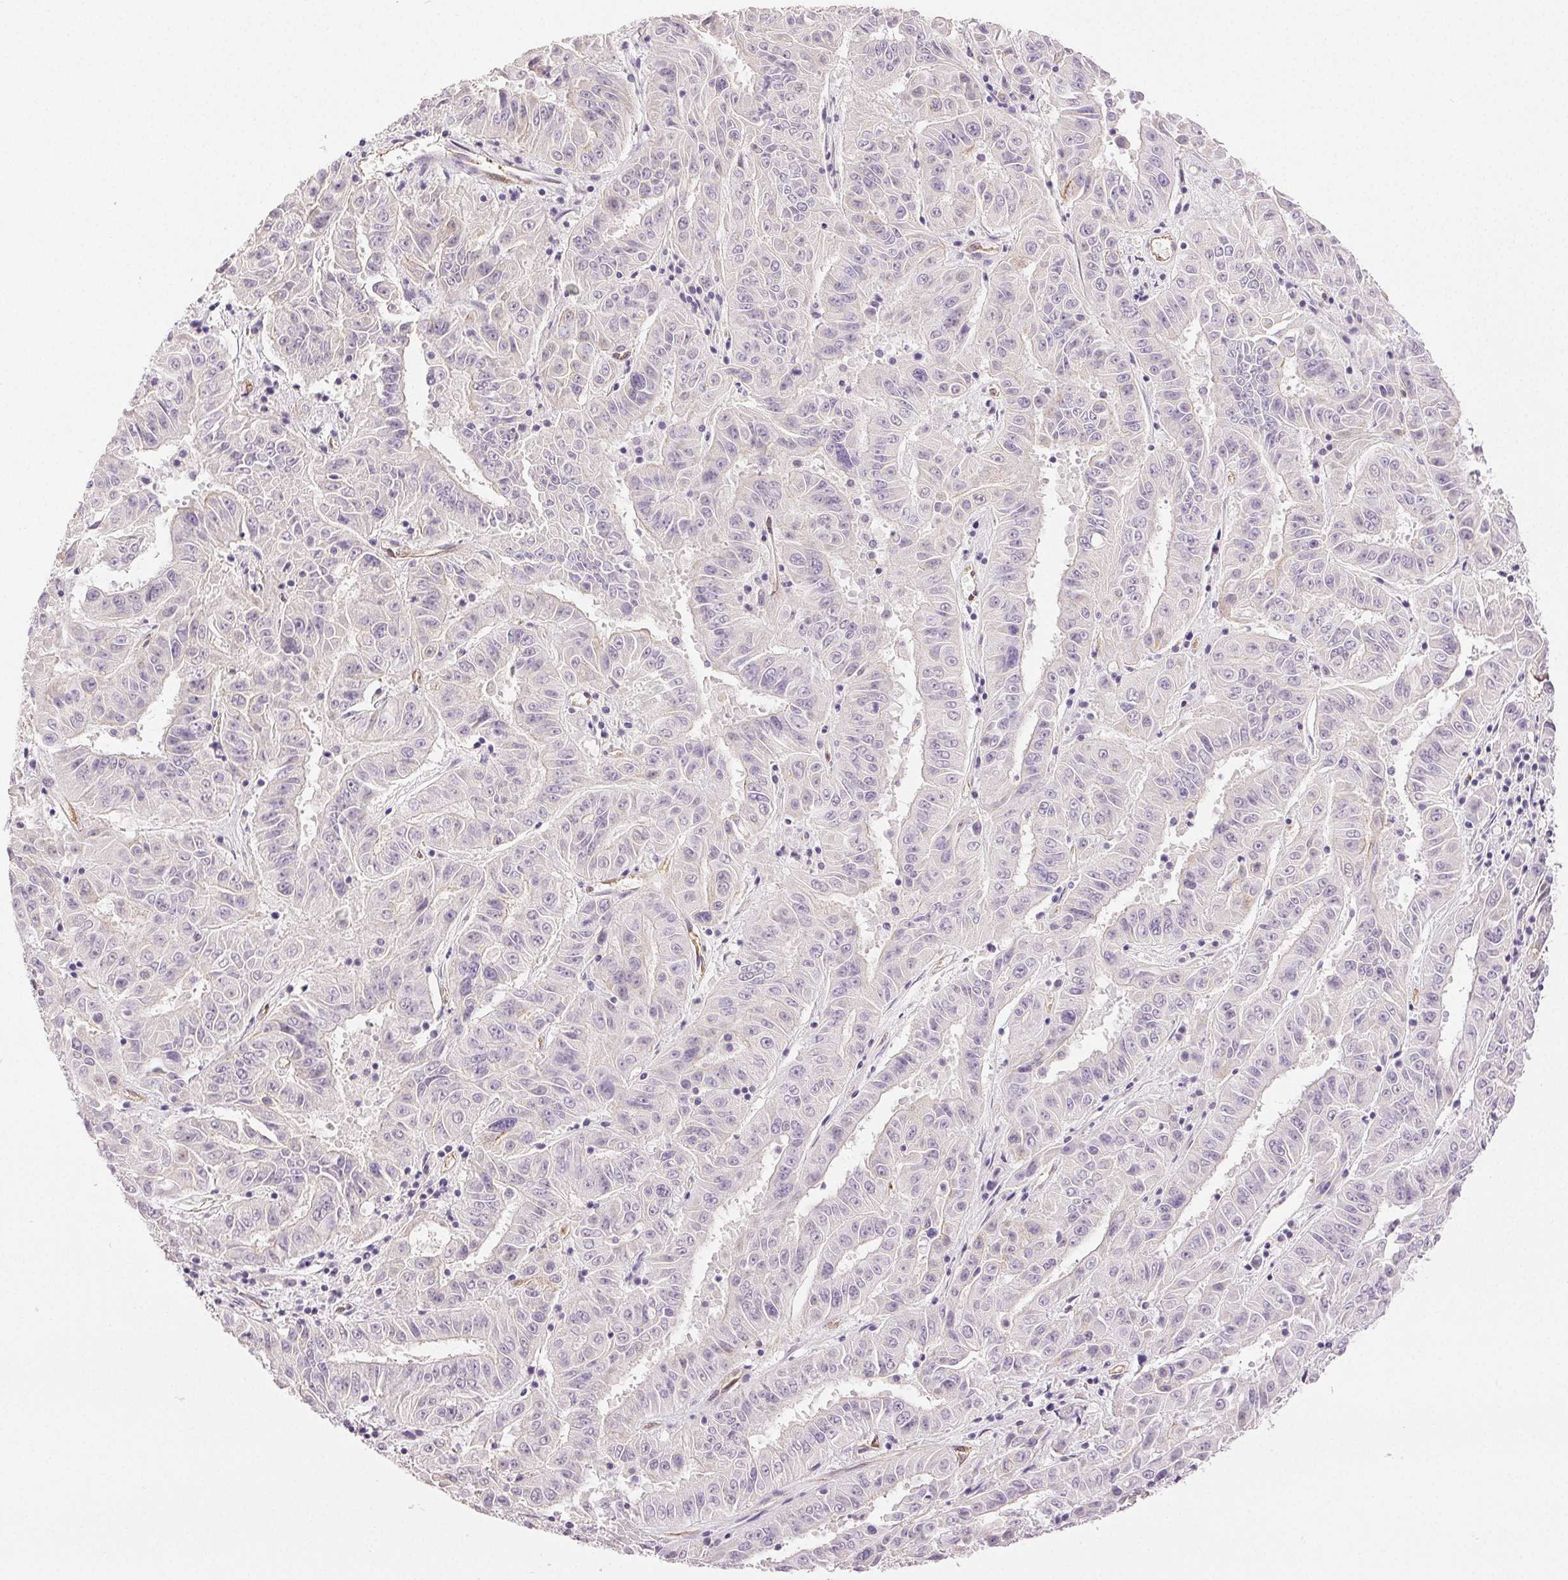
{"staining": {"intensity": "negative", "quantity": "none", "location": "none"}, "tissue": "pancreatic cancer", "cell_type": "Tumor cells", "image_type": "cancer", "snomed": [{"axis": "morphology", "description": "Adenocarcinoma, NOS"}, {"axis": "topography", "description": "Pancreas"}], "caption": "An IHC photomicrograph of adenocarcinoma (pancreatic) is shown. There is no staining in tumor cells of adenocarcinoma (pancreatic).", "gene": "PLCB1", "patient": {"sex": "male", "age": 63}}